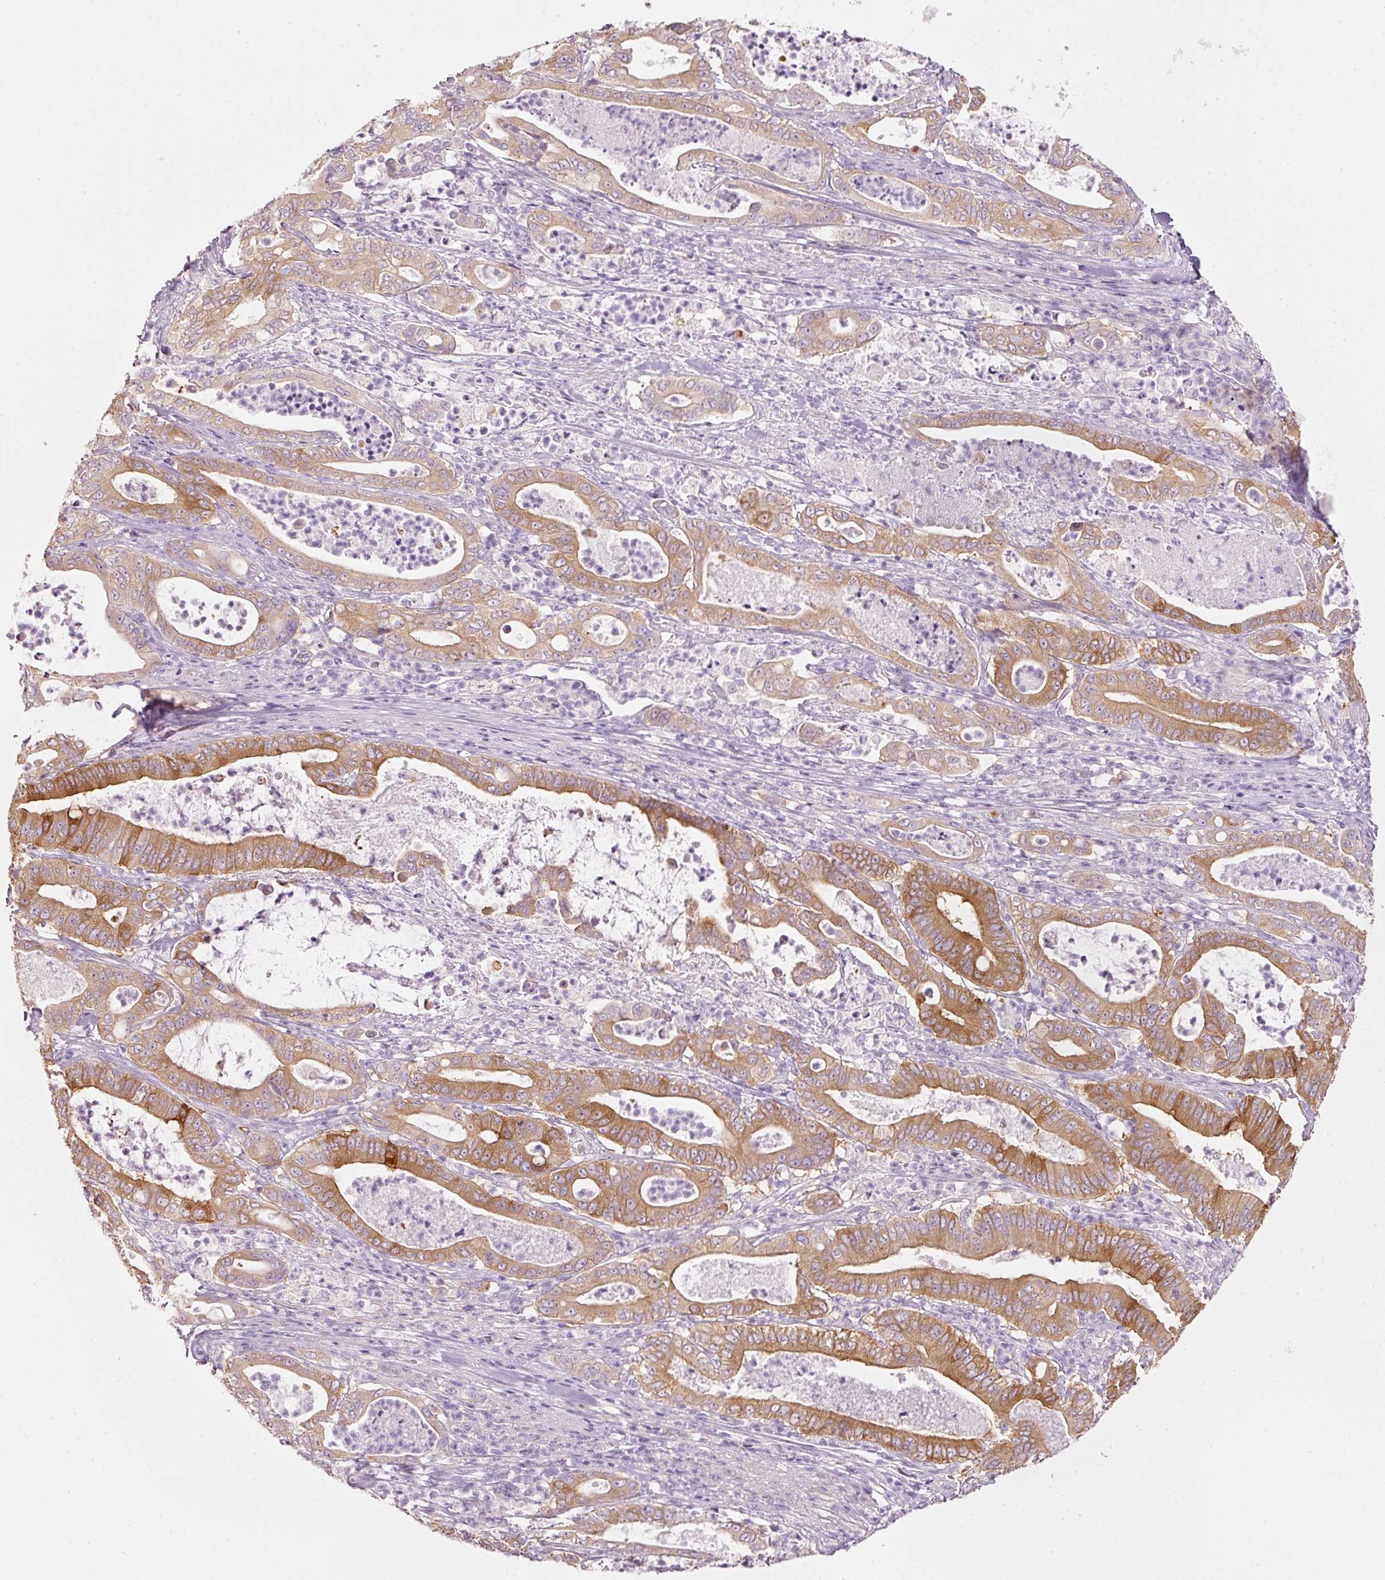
{"staining": {"intensity": "moderate", "quantity": ">75%", "location": "cytoplasmic/membranous"}, "tissue": "pancreatic cancer", "cell_type": "Tumor cells", "image_type": "cancer", "snomed": [{"axis": "morphology", "description": "Adenocarcinoma, NOS"}, {"axis": "topography", "description": "Pancreas"}], "caption": "Moderate cytoplasmic/membranous protein staining is present in approximately >75% of tumor cells in pancreatic cancer (adenocarcinoma).", "gene": "PDXDC1", "patient": {"sex": "male", "age": 71}}